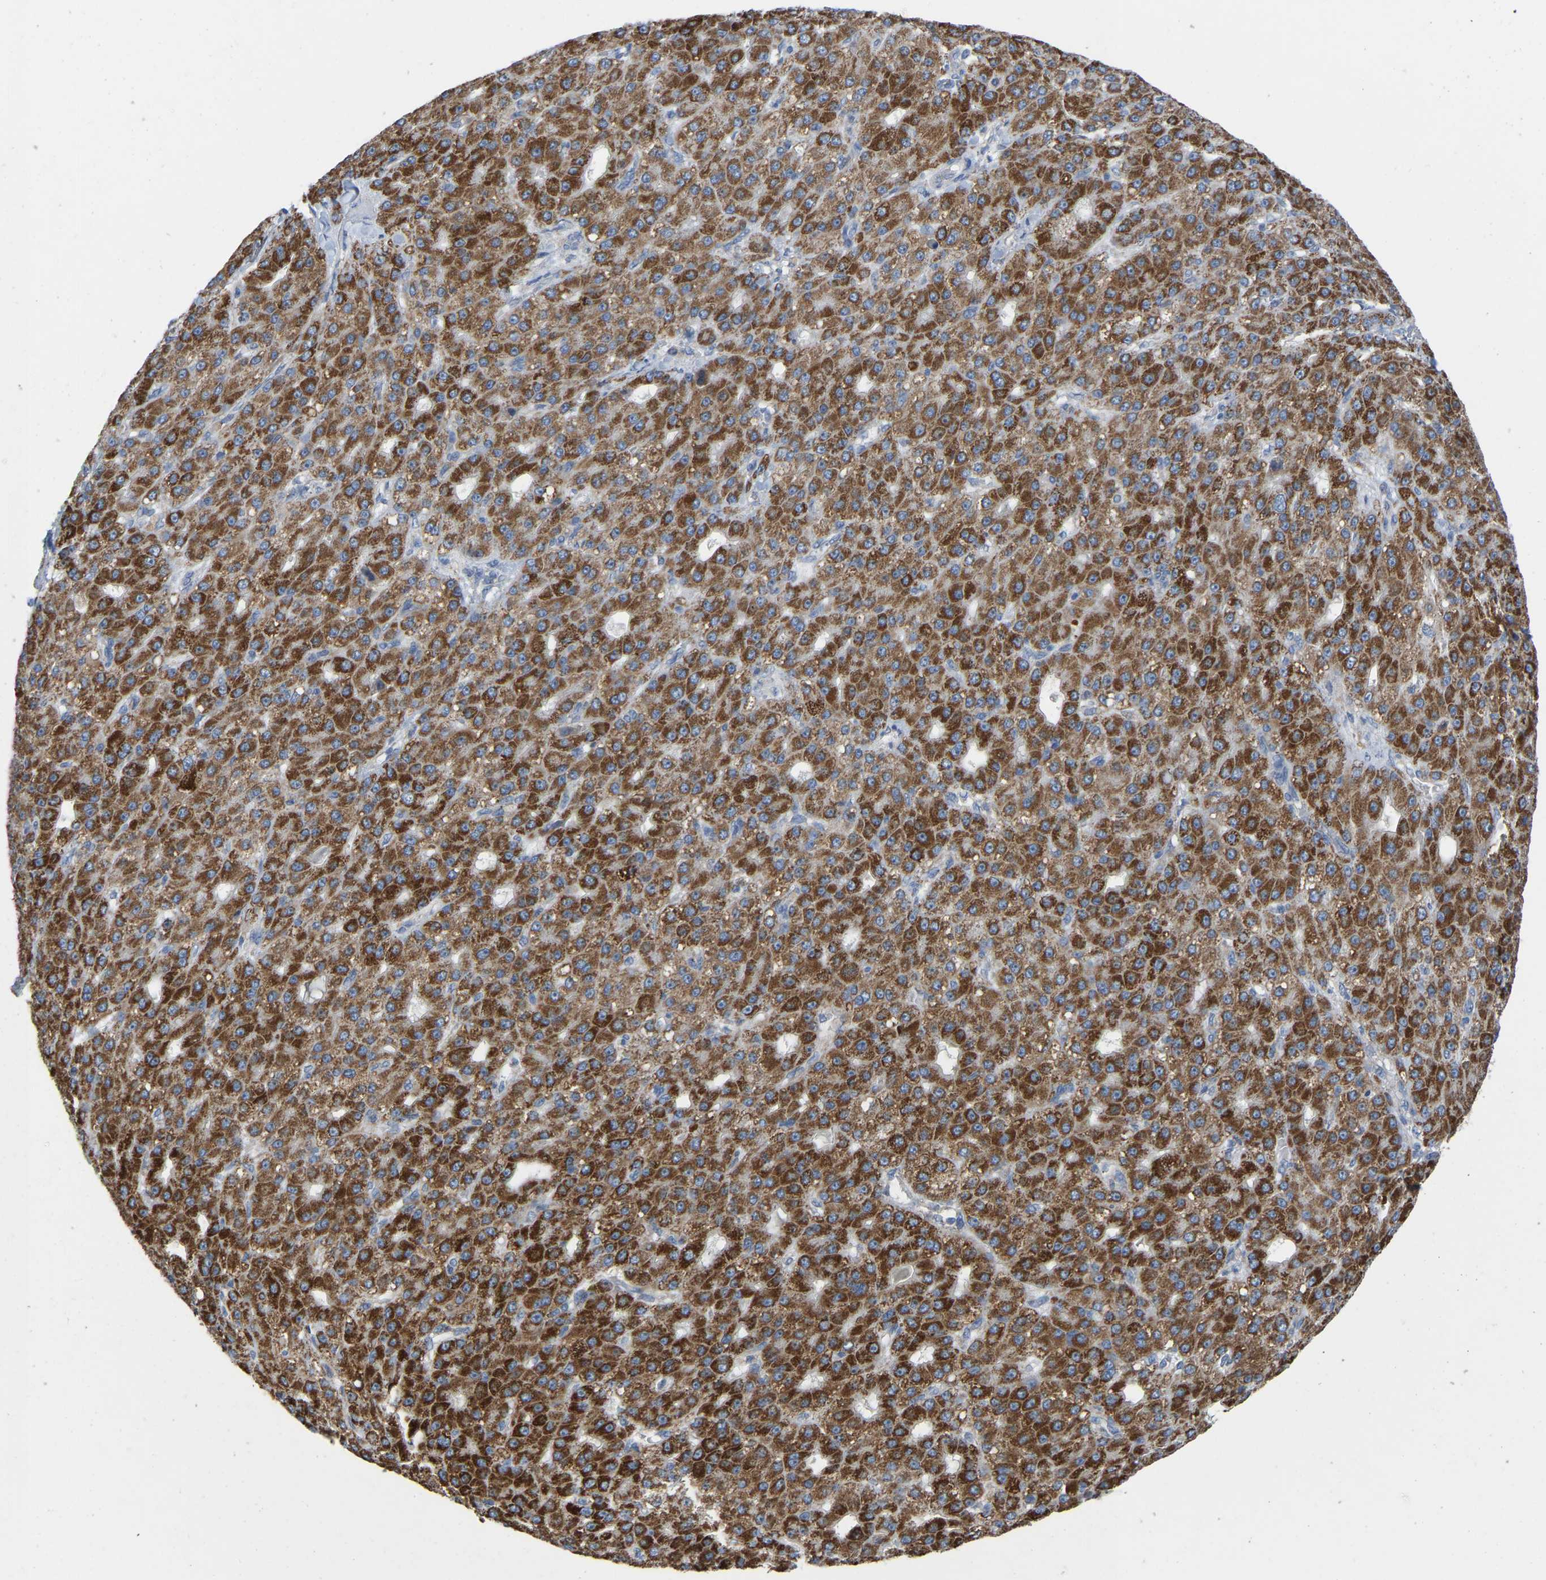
{"staining": {"intensity": "strong", "quantity": ">75%", "location": "cytoplasmic/membranous"}, "tissue": "liver cancer", "cell_type": "Tumor cells", "image_type": "cancer", "snomed": [{"axis": "morphology", "description": "Carcinoma, Hepatocellular, NOS"}, {"axis": "topography", "description": "Liver"}], "caption": "Protein staining by immunohistochemistry shows strong cytoplasmic/membranous expression in approximately >75% of tumor cells in liver cancer (hepatocellular carcinoma). (DAB (3,3'-diaminobenzidine) IHC, brown staining for protein, blue staining for nuclei).", "gene": "BCL10", "patient": {"sex": "male", "age": 67}}